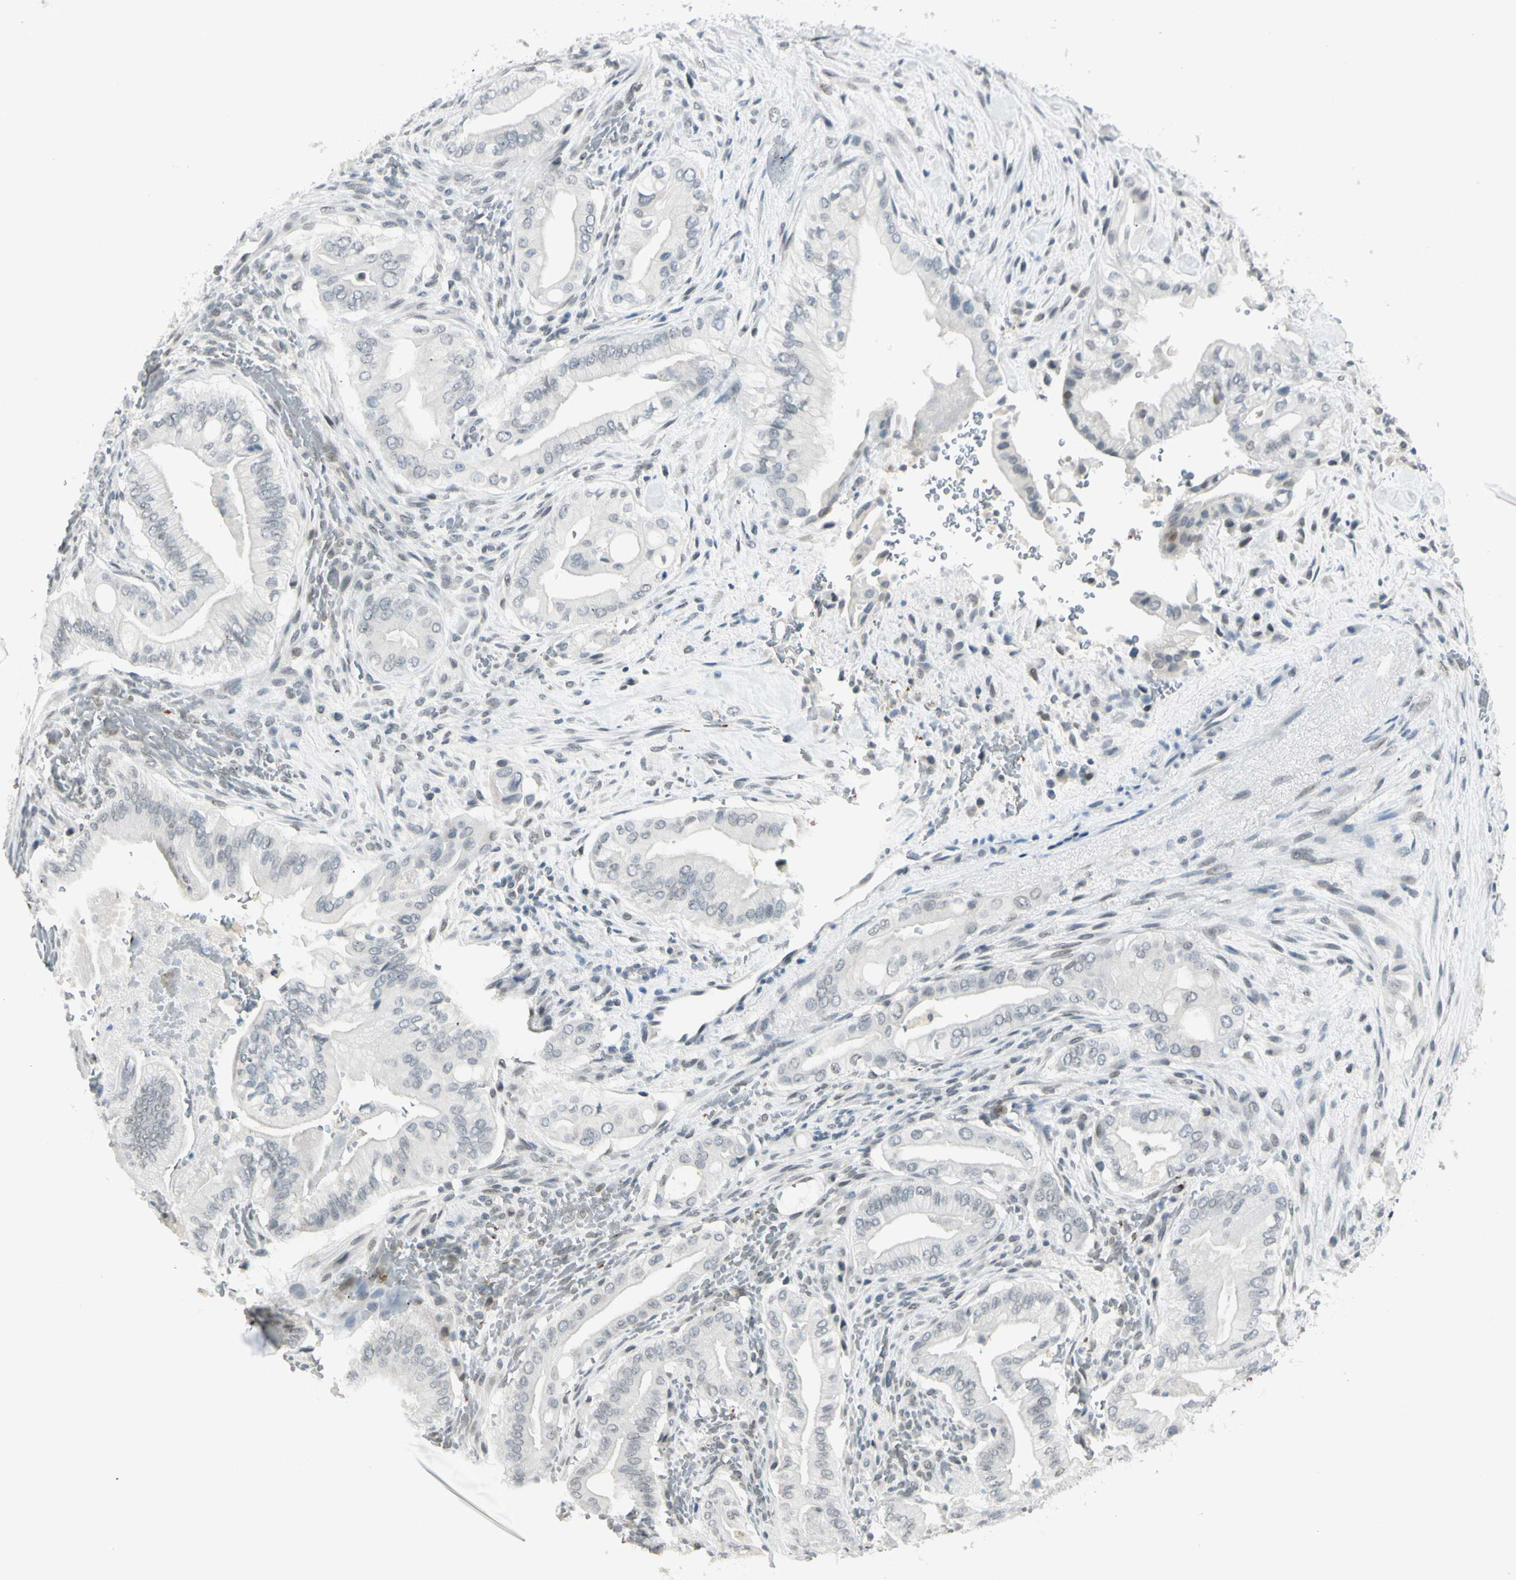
{"staining": {"intensity": "negative", "quantity": "none", "location": "none"}, "tissue": "liver cancer", "cell_type": "Tumor cells", "image_type": "cancer", "snomed": [{"axis": "morphology", "description": "Cholangiocarcinoma"}, {"axis": "topography", "description": "Liver"}], "caption": "Protein analysis of liver cholangiocarcinoma demonstrates no significant staining in tumor cells.", "gene": "BCAN", "patient": {"sex": "female", "age": 68}}